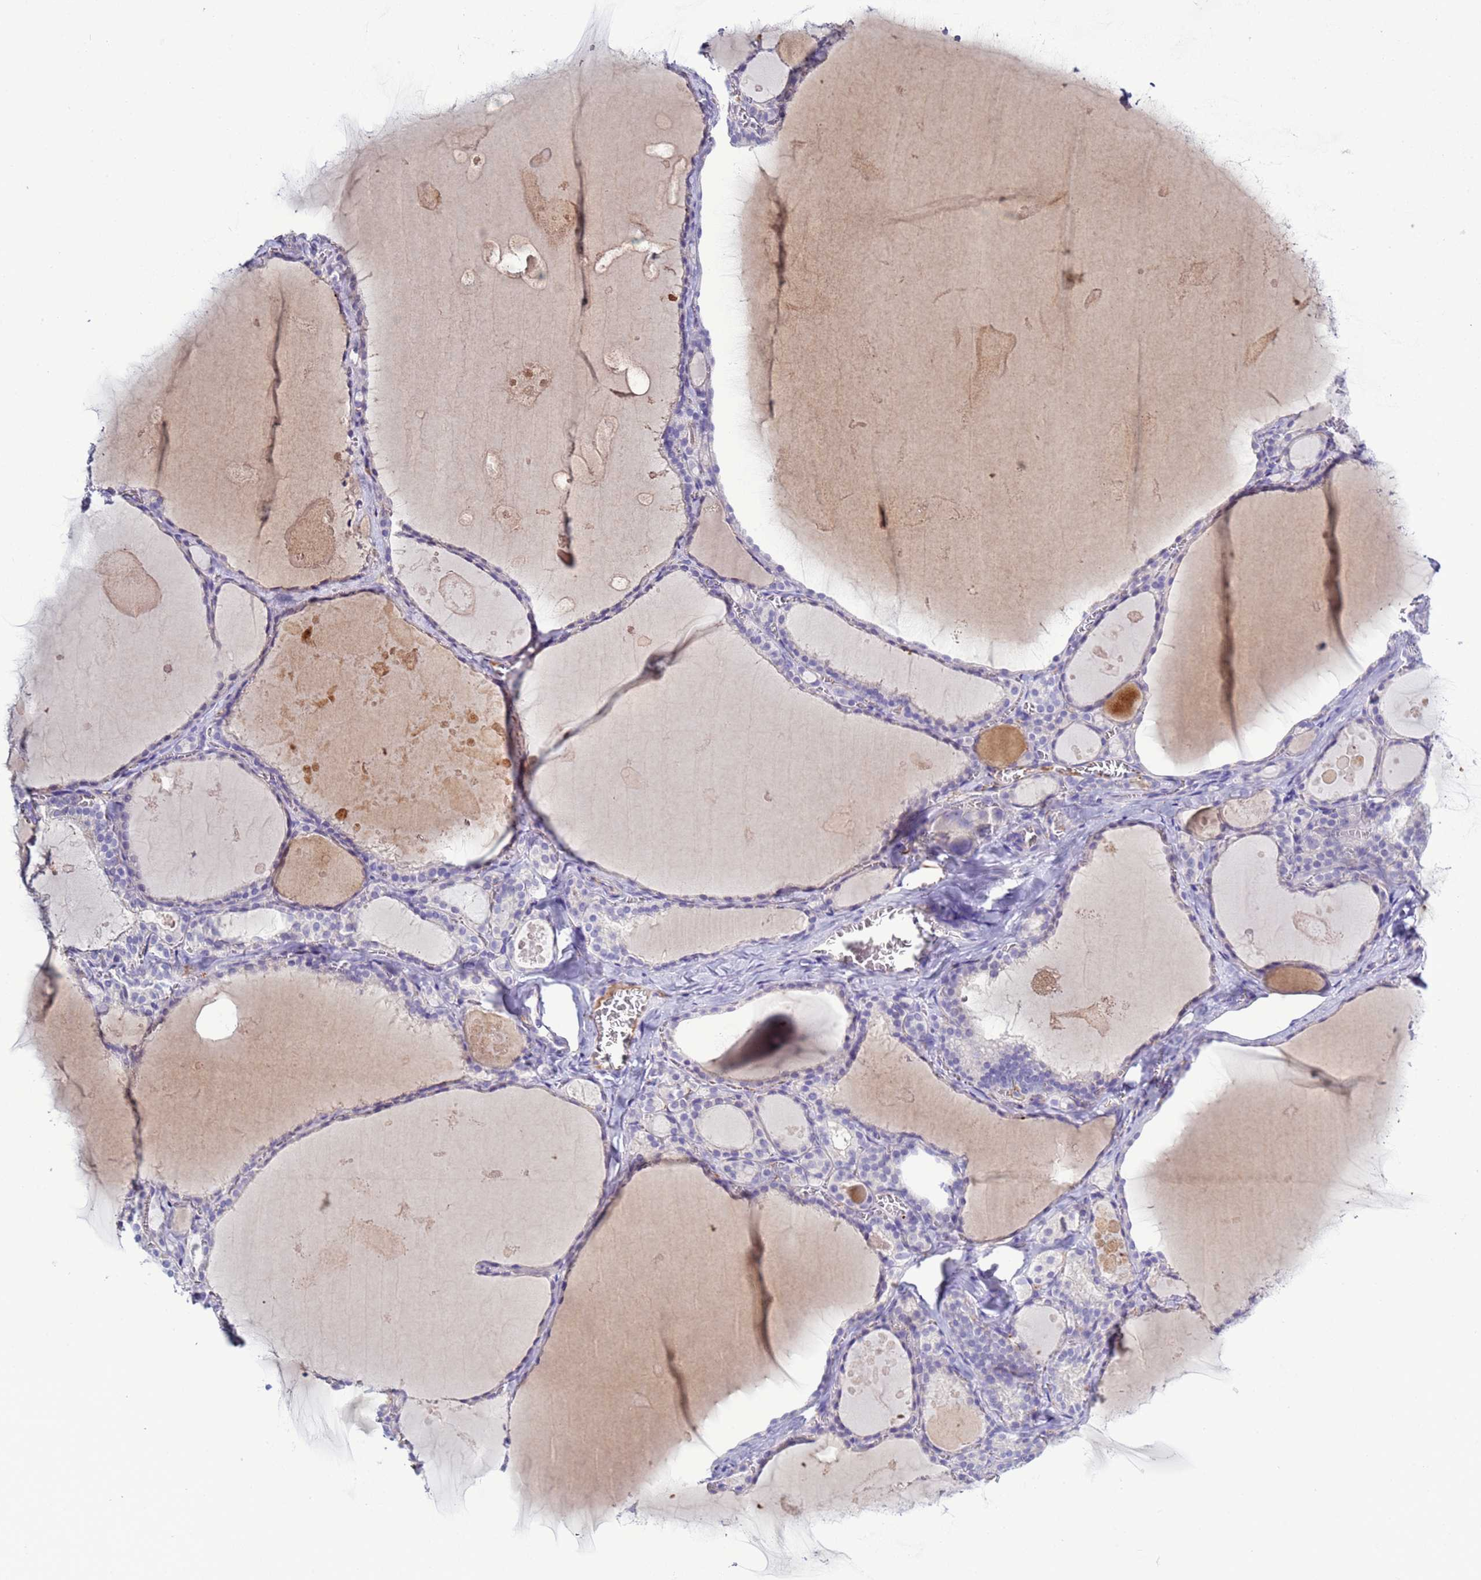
{"staining": {"intensity": "negative", "quantity": "none", "location": "none"}, "tissue": "thyroid gland", "cell_type": "Glandular cells", "image_type": "normal", "snomed": [{"axis": "morphology", "description": "Normal tissue, NOS"}, {"axis": "topography", "description": "Thyroid gland"}], "caption": "Immunohistochemistry (IHC) histopathology image of benign thyroid gland: thyroid gland stained with DAB (3,3'-diaminobenzidine) displays no significant protein staining in glandular cells. (DAB IHC visualized using brightfield microscopy, high magnification).", "gene": "C4orf46", "patient": {"sex": "male", "age": 56}}